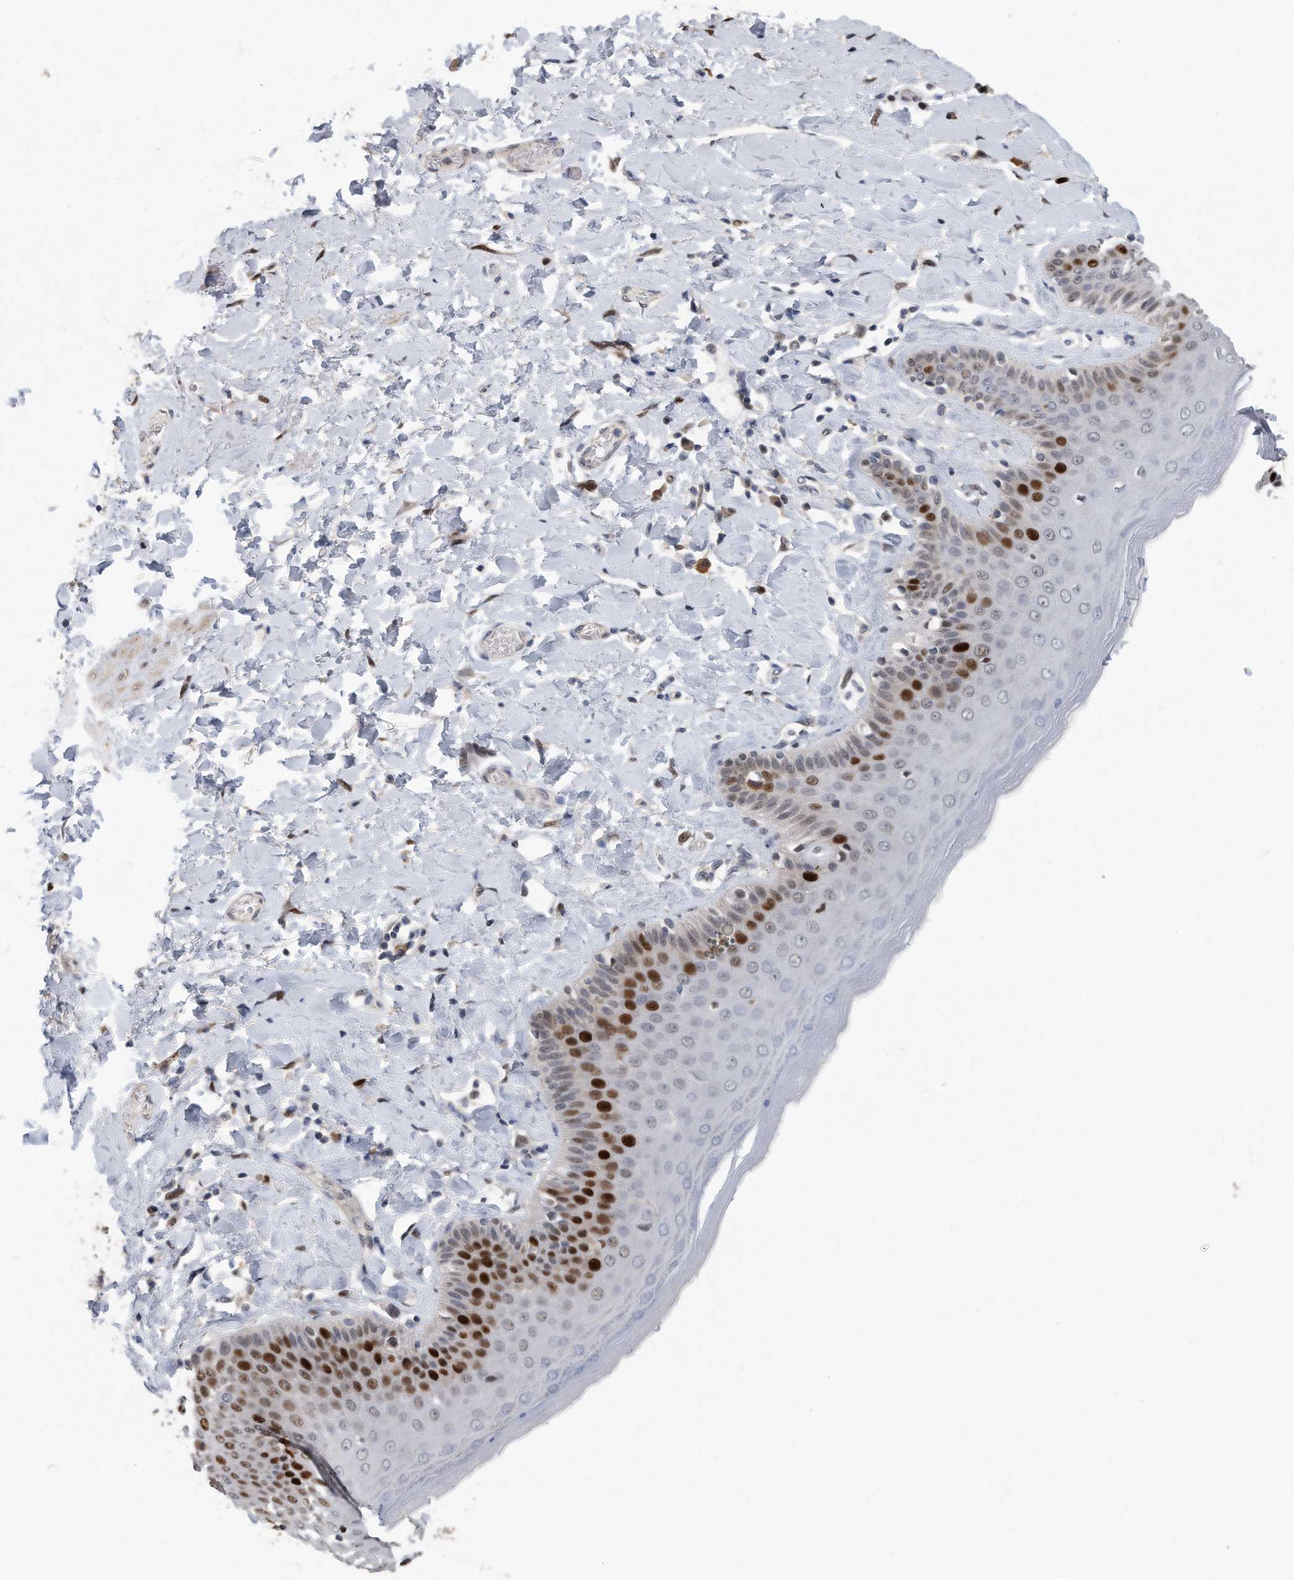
{"staining": {"intensity": "strong", "quantity": "25%-75%", "location": "nuclear"}, "tissue": "skin", "cell_type": "Epidermal cells", "image_type": "normal", "snomed": [{"axis": "morphology", "description": "Normal tissue, NOS"}, {"axis": "topography", "description": "Anal"}], "caption": "A histopathology image showing strong nuclear positivity in about 25%-75% of epidermal cells in benign skin, as visualized by brown immunohistochemical staining.", "gene": "PCNA", "patient": {"sex": "male", "age": 69}}